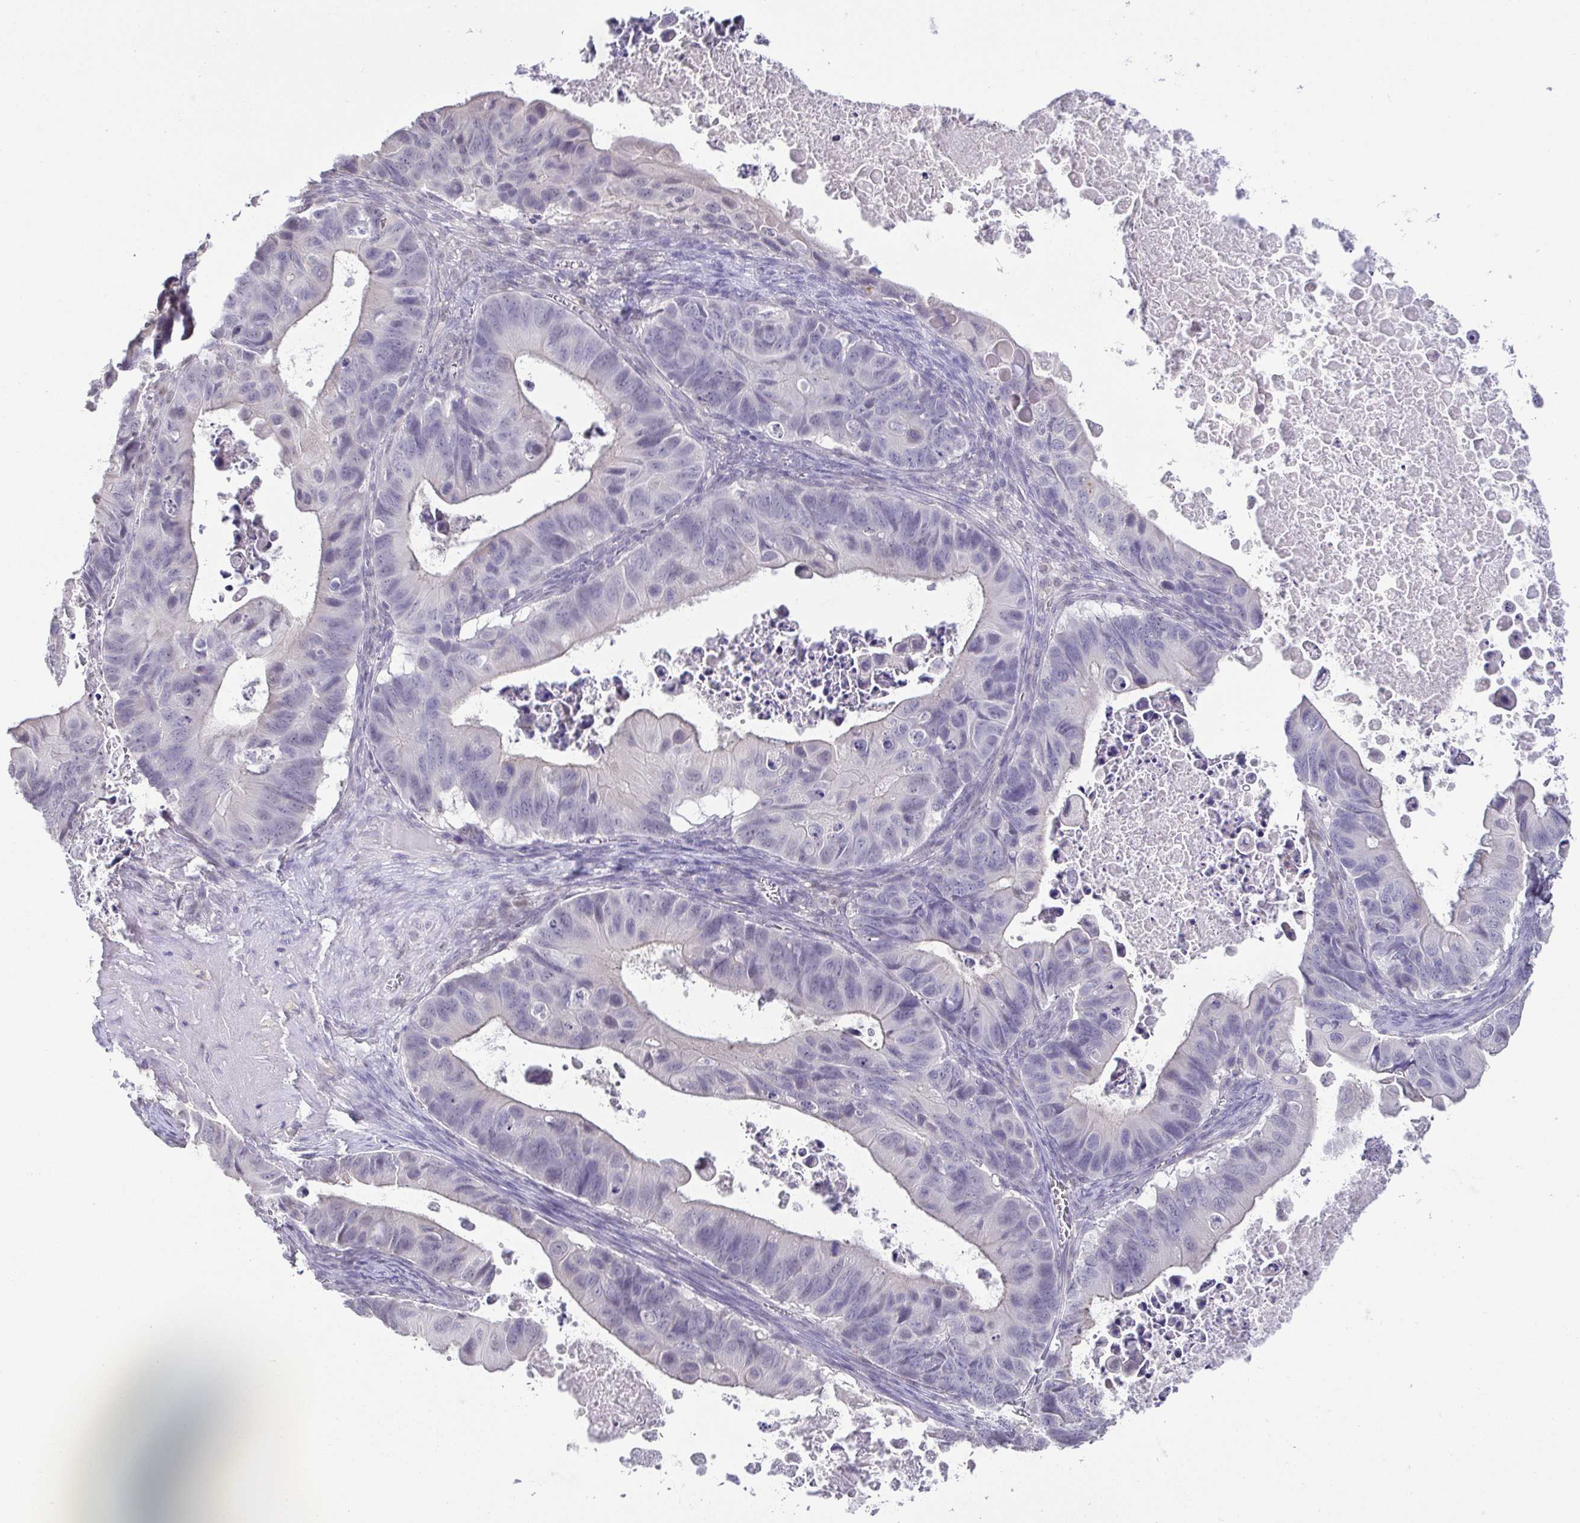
{"staining": {"intensity": "negative", "quantity": "none", "location": "none"}, "tissue": "ovarian cancer", "cell_type": "Tumor cells", "image_type": "cancer", "snomed": [{"axis": "morphology", "description": "Cystadenocarcinoma, mucinous, NOS"}, {"axis": "topography", "description": "Ovary"}], "caption": "Image shows no significant protein expression in tumor cells of ovarian mucinous cystadenocarcinoma.", "gene": "NEFH", "patient": {"sex": "female", "age": 64}}